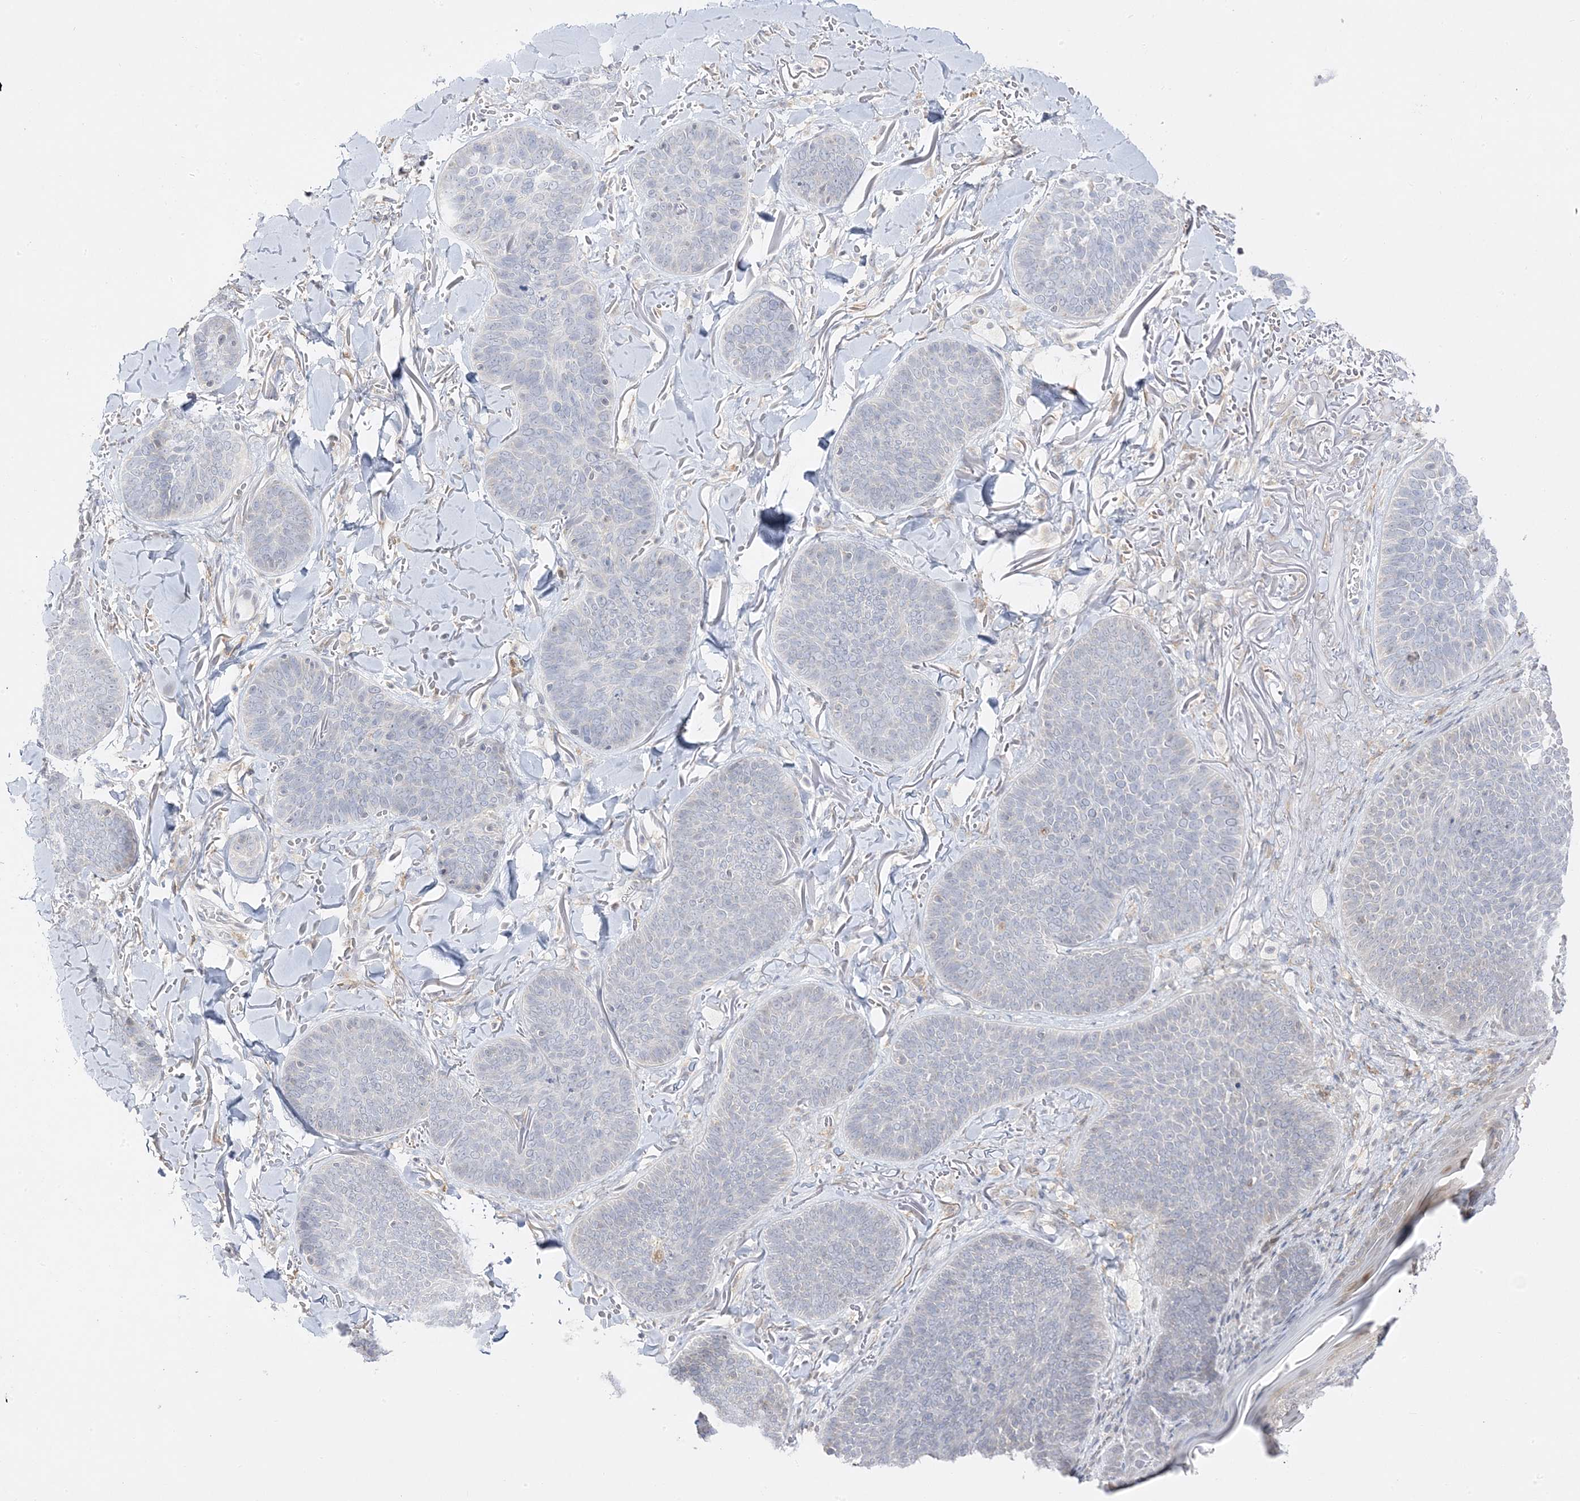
{"staining": {"intensity": "negative", "quantity": "none", "location": "none"}, "tissue": "skin cancer", "cell_type": "Tumor cells", "image_type": "cancer", "snomed": [{"axis": "morphology", "description": "Basal cell carcinoma"}, {"axis": "topography", "description": "Skin"}], "caption": "A high-resolution histopathology image shows immunohistochemistry staining of skin cancer (basal cell carcinoma), which reveals no significant staining in tumor cells.", "gene": "C2CD2", "patient": {"sex": "male", "age": 85}}